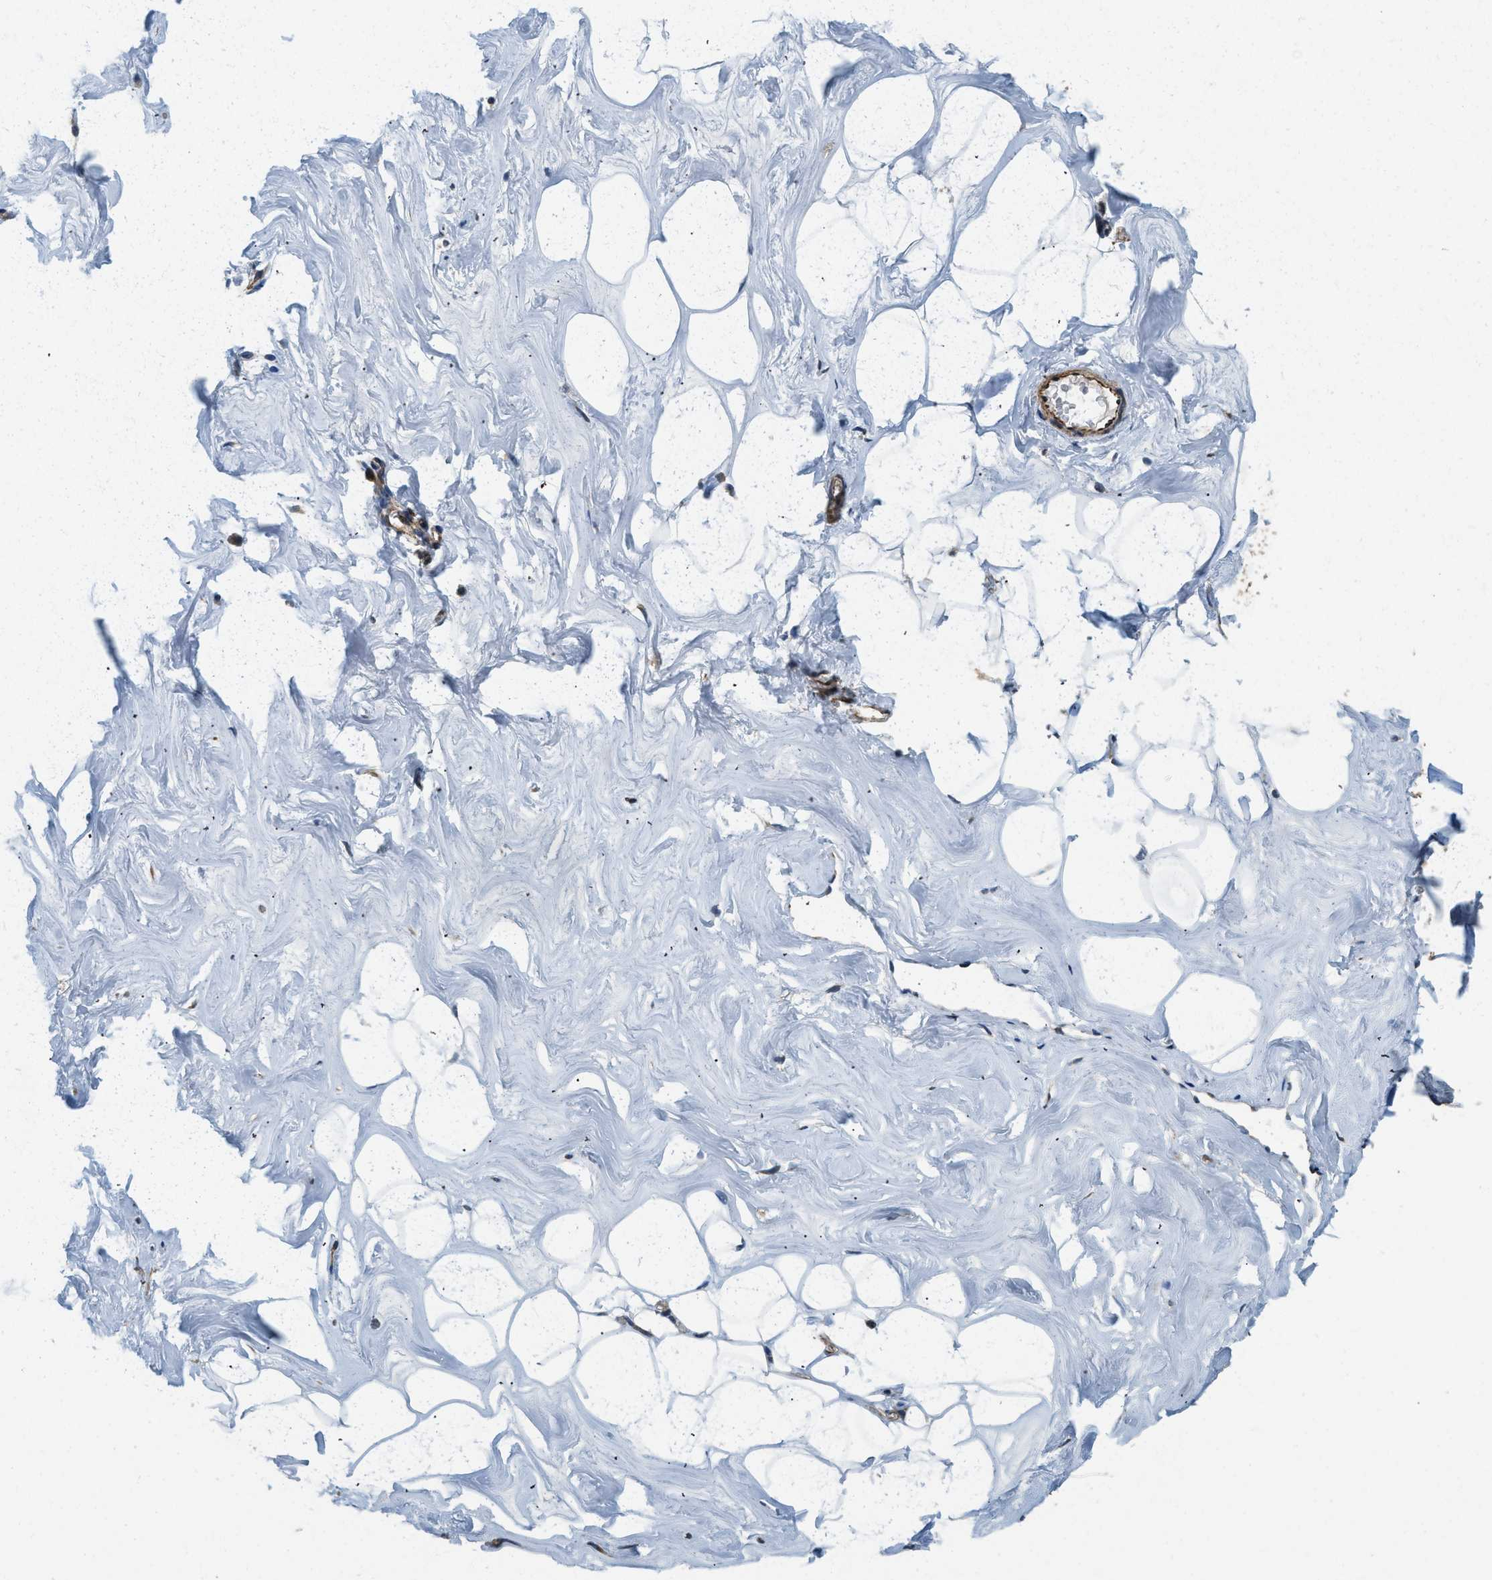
{"staining": {"intensity": "moderate", "quantity": "25%-75%", "location": "cytoplasmic/membranous"}, "tissue": "adipose tissue", "cell_type": "Adipocytes", "image_type": "normal", "snomed": [{"axis": "morphology", "description": "Normal tissue, NOS"}, {"axis": "morphology", "description": "Fibrosis, NOS"}, {"axis": "topography", "description": "Breast"}, {"axis": "topography", "description": "Adipose tissue"}], "caption": "Immunohistochemistry image of benign adipose tissue stained for a protein (brown), which demonstrates medium levels of moderate cytoplasmic/membranous staining in about 25%-75% of adipocytes.", "gene": "ALOX12", "patient": {"sex": "female", "age": 39}}